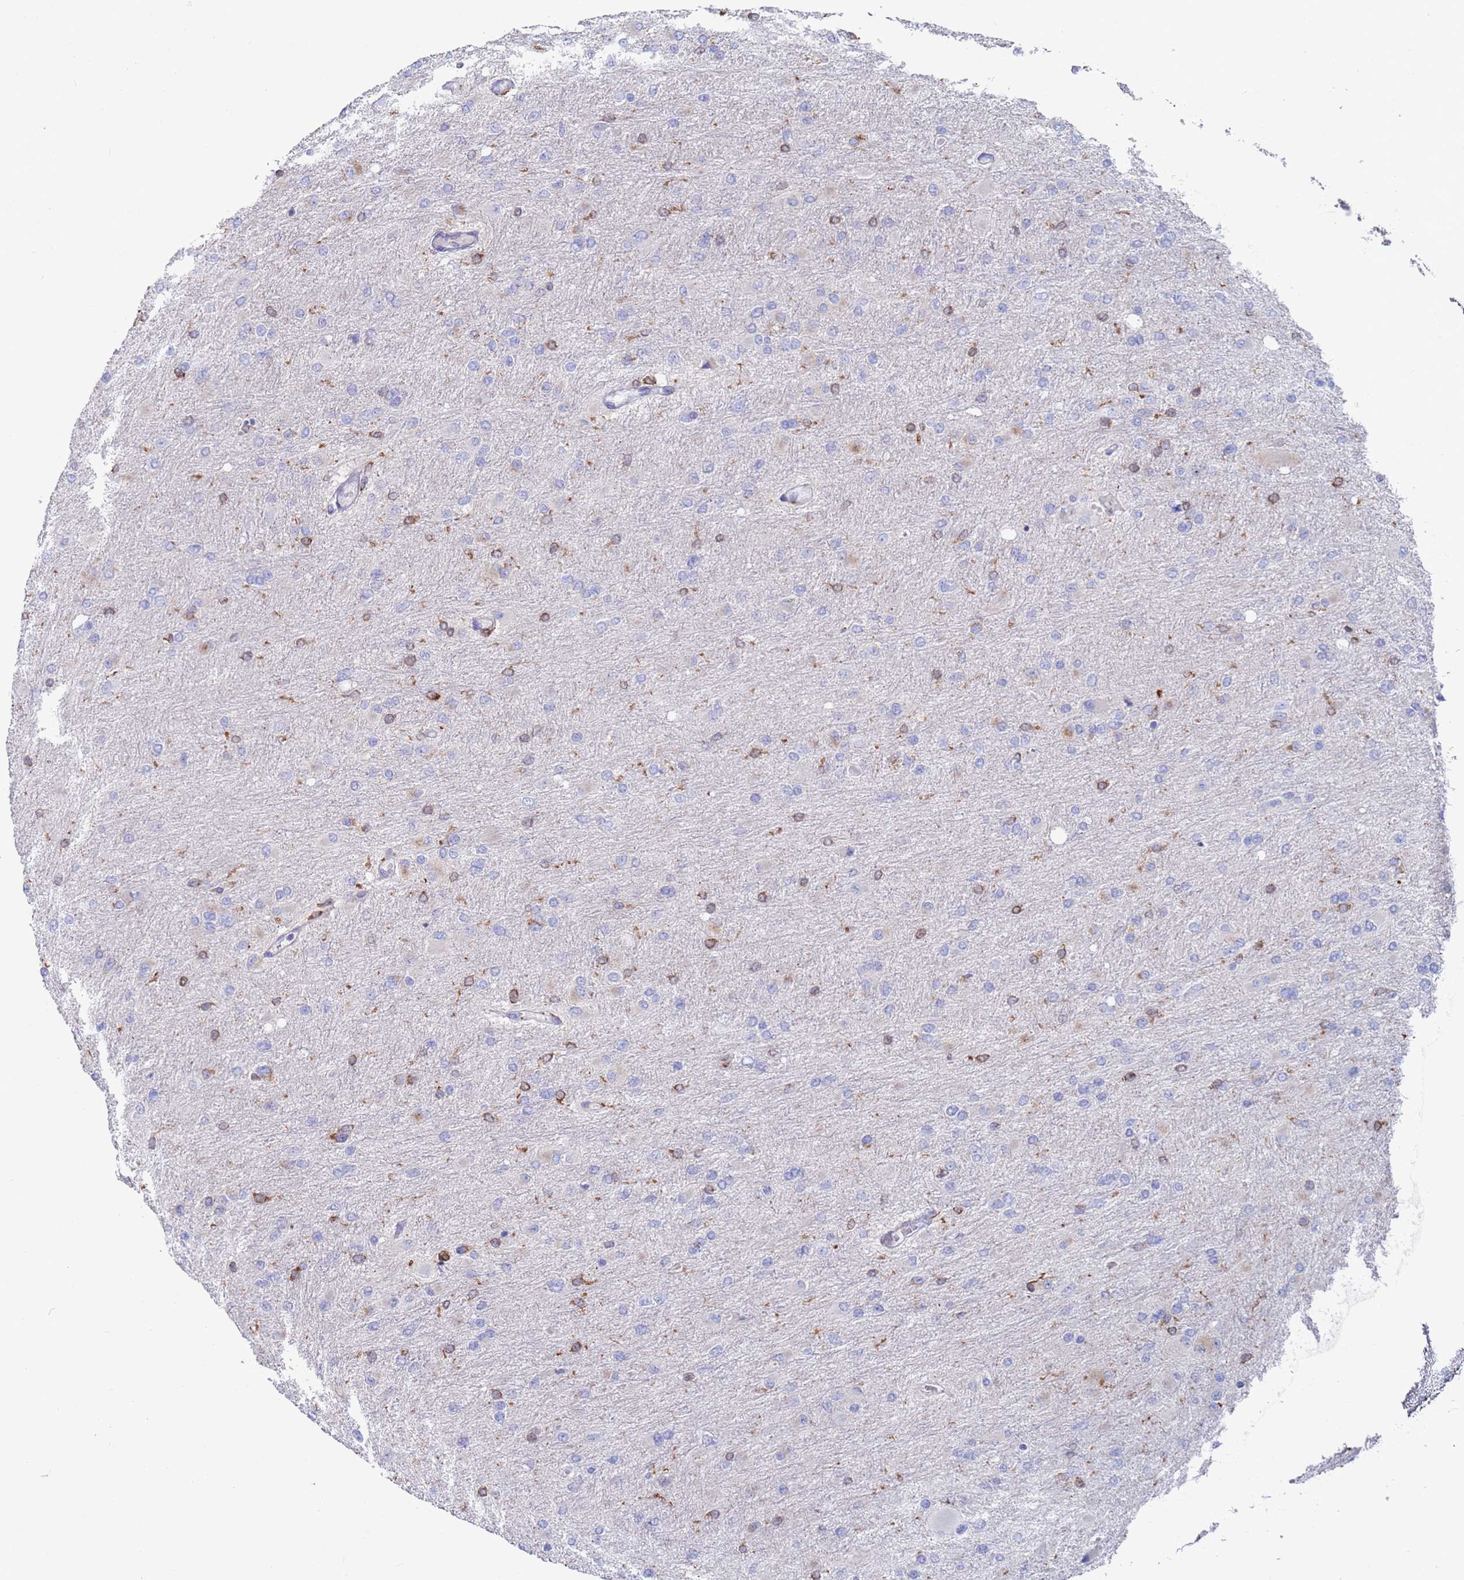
{"staining": {"intensity": "moderate", "quantity": "<25%", "location": "cytoplasmic/membranous"}, "tissue": "glioma", "cell_type": "Tumor cells", "image_type": "cancer", "snomed": [{"axis": "morphology", "description": "Glioma, malignant, High grade"}, {"axis": "topography", "description": "Cerebral cortex"}], "caption": "Immunohistochemical staining of malignant glioma (high-grade) demonstrates moderate cytoplasmic/membranous protein positivity in about <25% of tumor cells. Nuclei are stained in blue.", "gene": "GREB1L", "patient": {"sex": "female", "age": 36}}